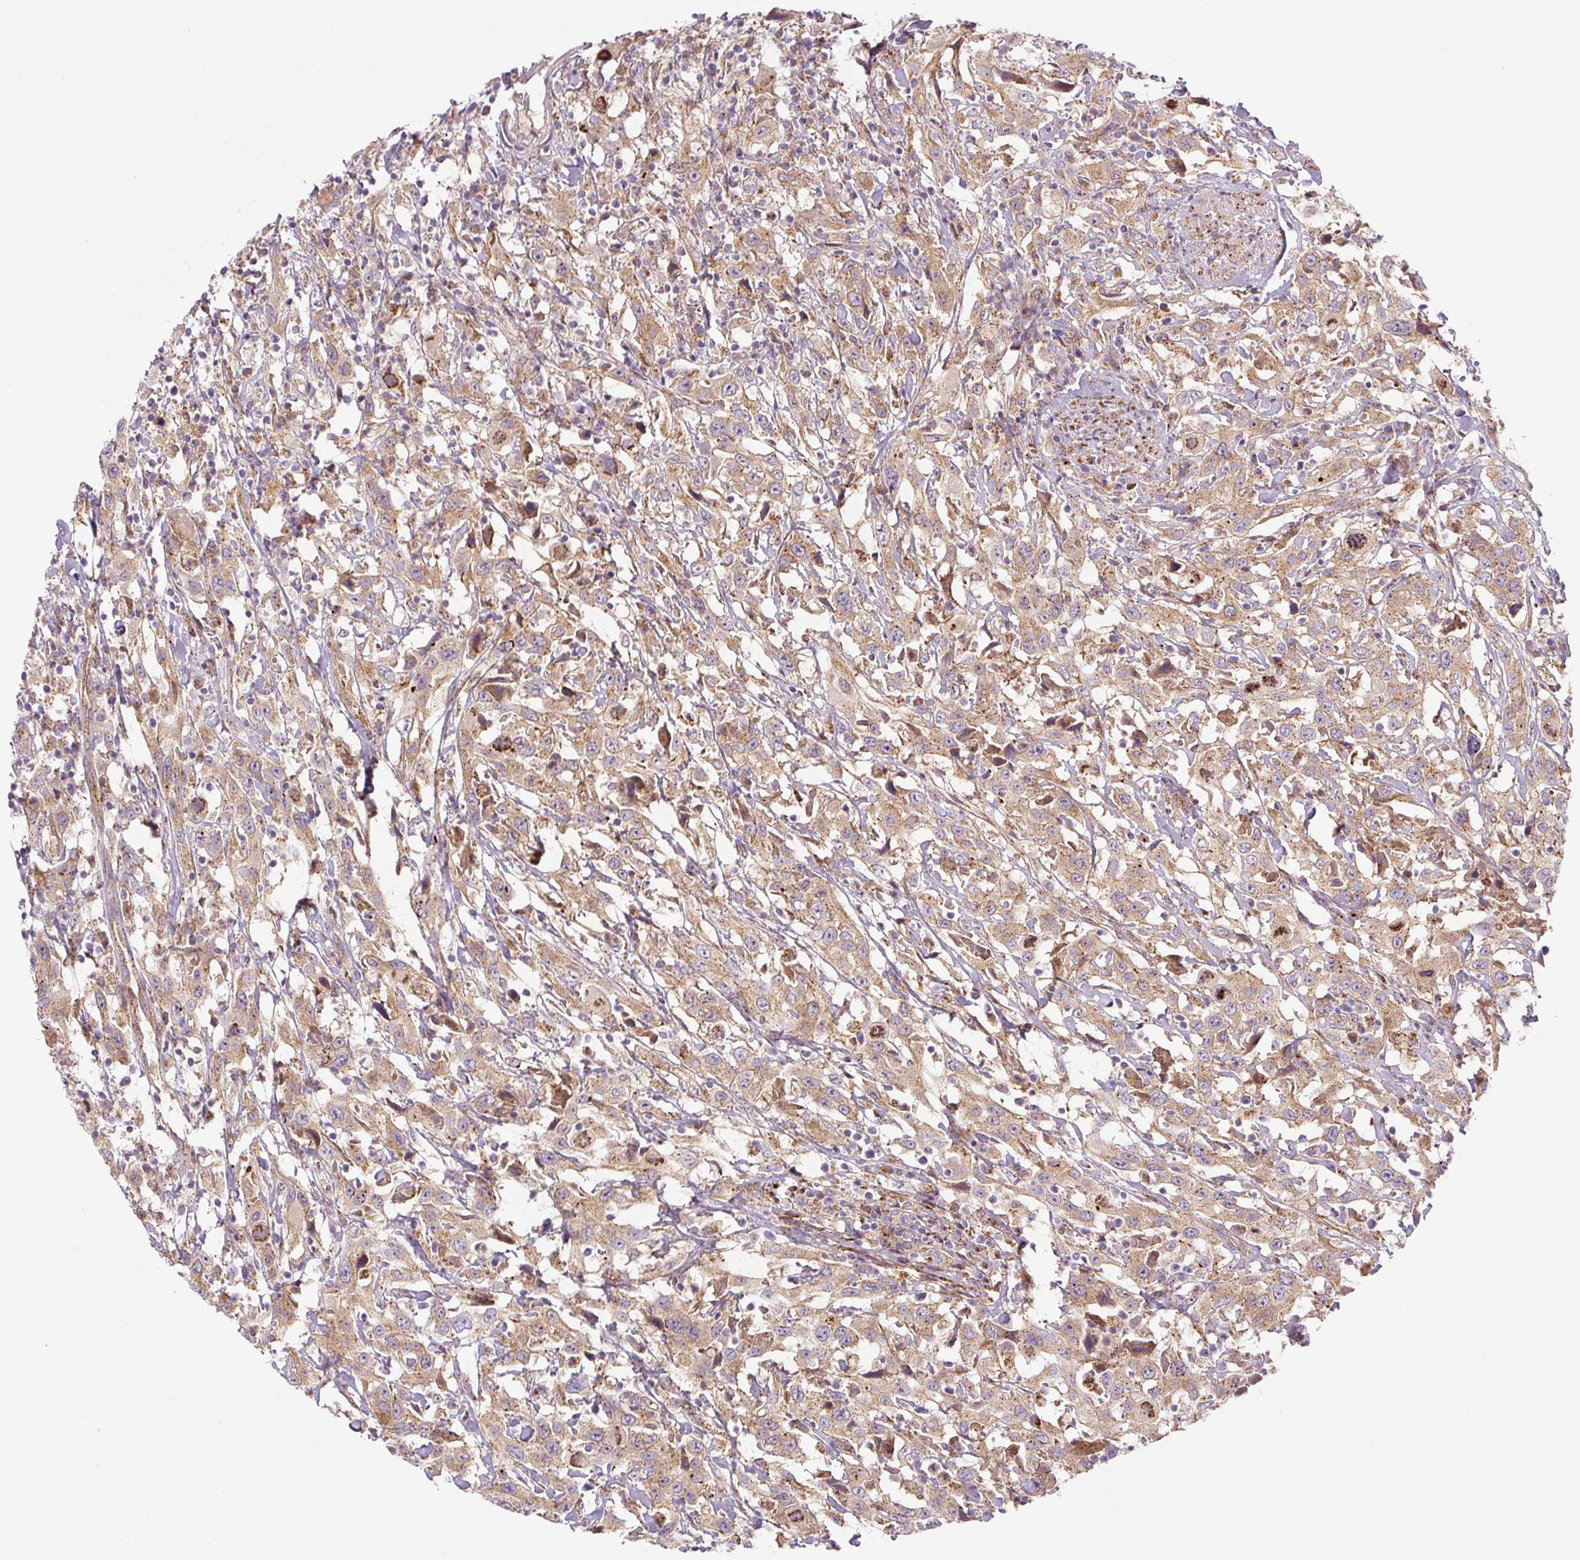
{"staining": {"intensity": "moderate", "quantity": ">75%", "location": "cytoplasmic/membranous"}, "tissue": "urothelial cancer", "cell_type": "Tumor cells", "image_type": "cancer", "snomed": [{"axis": "morphology", "description": "Urothelial carcinoma, High grade"}, {"axis": "topography", "description": "Urinary bladder"}], "caption": "Tumor cells reveal moderate cytoplasmic/membranous staining in approximately >75% of cells in urothelial carcinoma (high-grade). (DAB (3,3'-diaminobenzidine) IHC, brown staining for protein, blue staining for nuclei).", "gene": "ZSWIM7", "patient": {"sex": "male", "age": 61}}